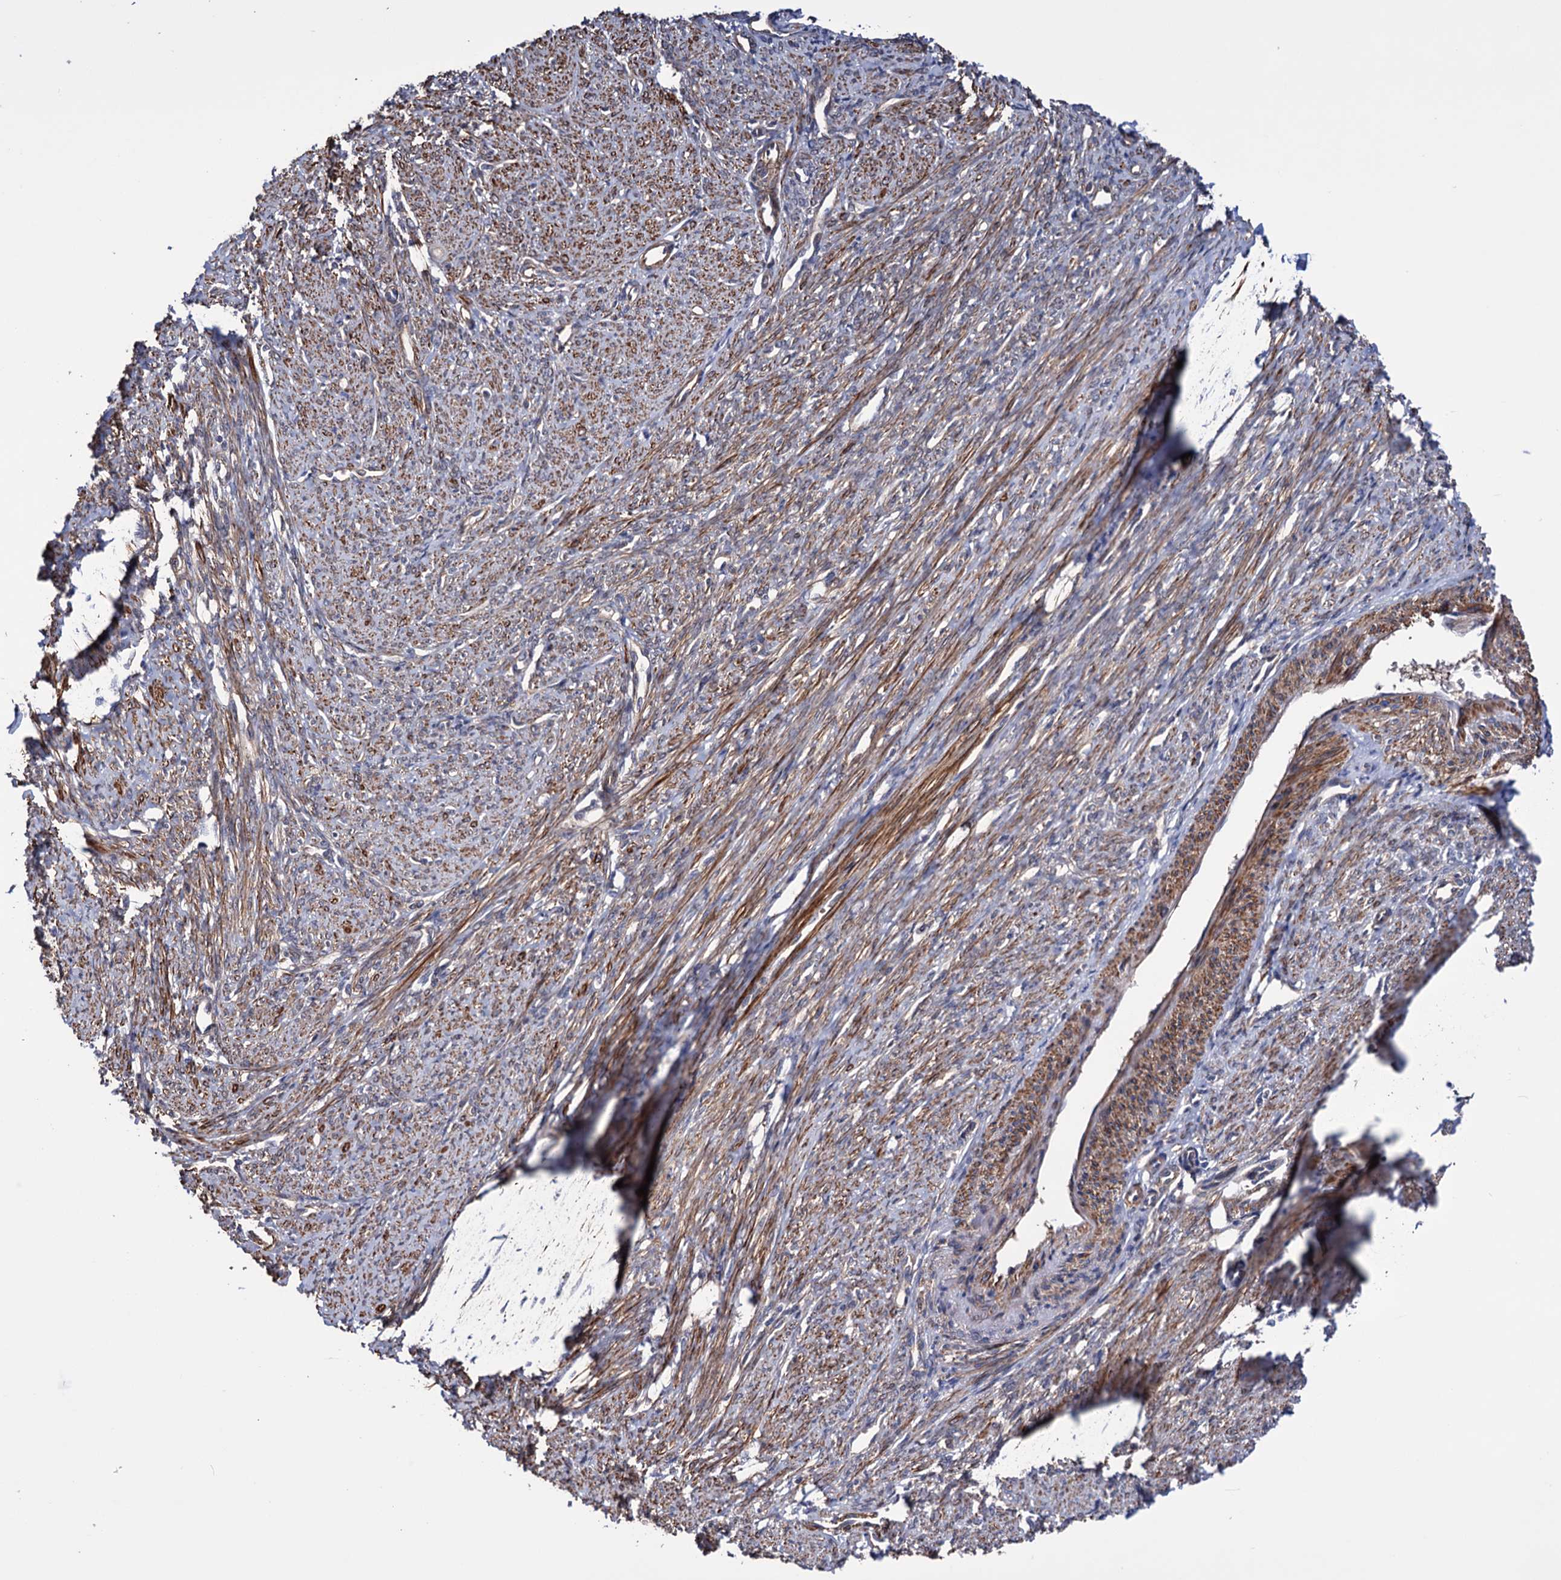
{"staining": {"intensity": "strong", "quantity": ">75%", "location": "cytoplasmic/membranous"}, "tissue": "smooth muscle", "cell_type": "Smooth muscle cells", "image_type": "normal", "snomed": [{"axis": "morphology", "description": "Normal tissue, NOS"}, {"axis": "topography", "description": "Smooth muscle"}, {"axis": "topography", "description": "Uterus"}], "caption": "This image displays IHC staining of normal human smooth muscle, with high strong cytoplasmic/membranous expression in approximately >75% of smooth muscle cells.", "gene": "FERMT2", "patient": {"sex": "female", "age": 59}}